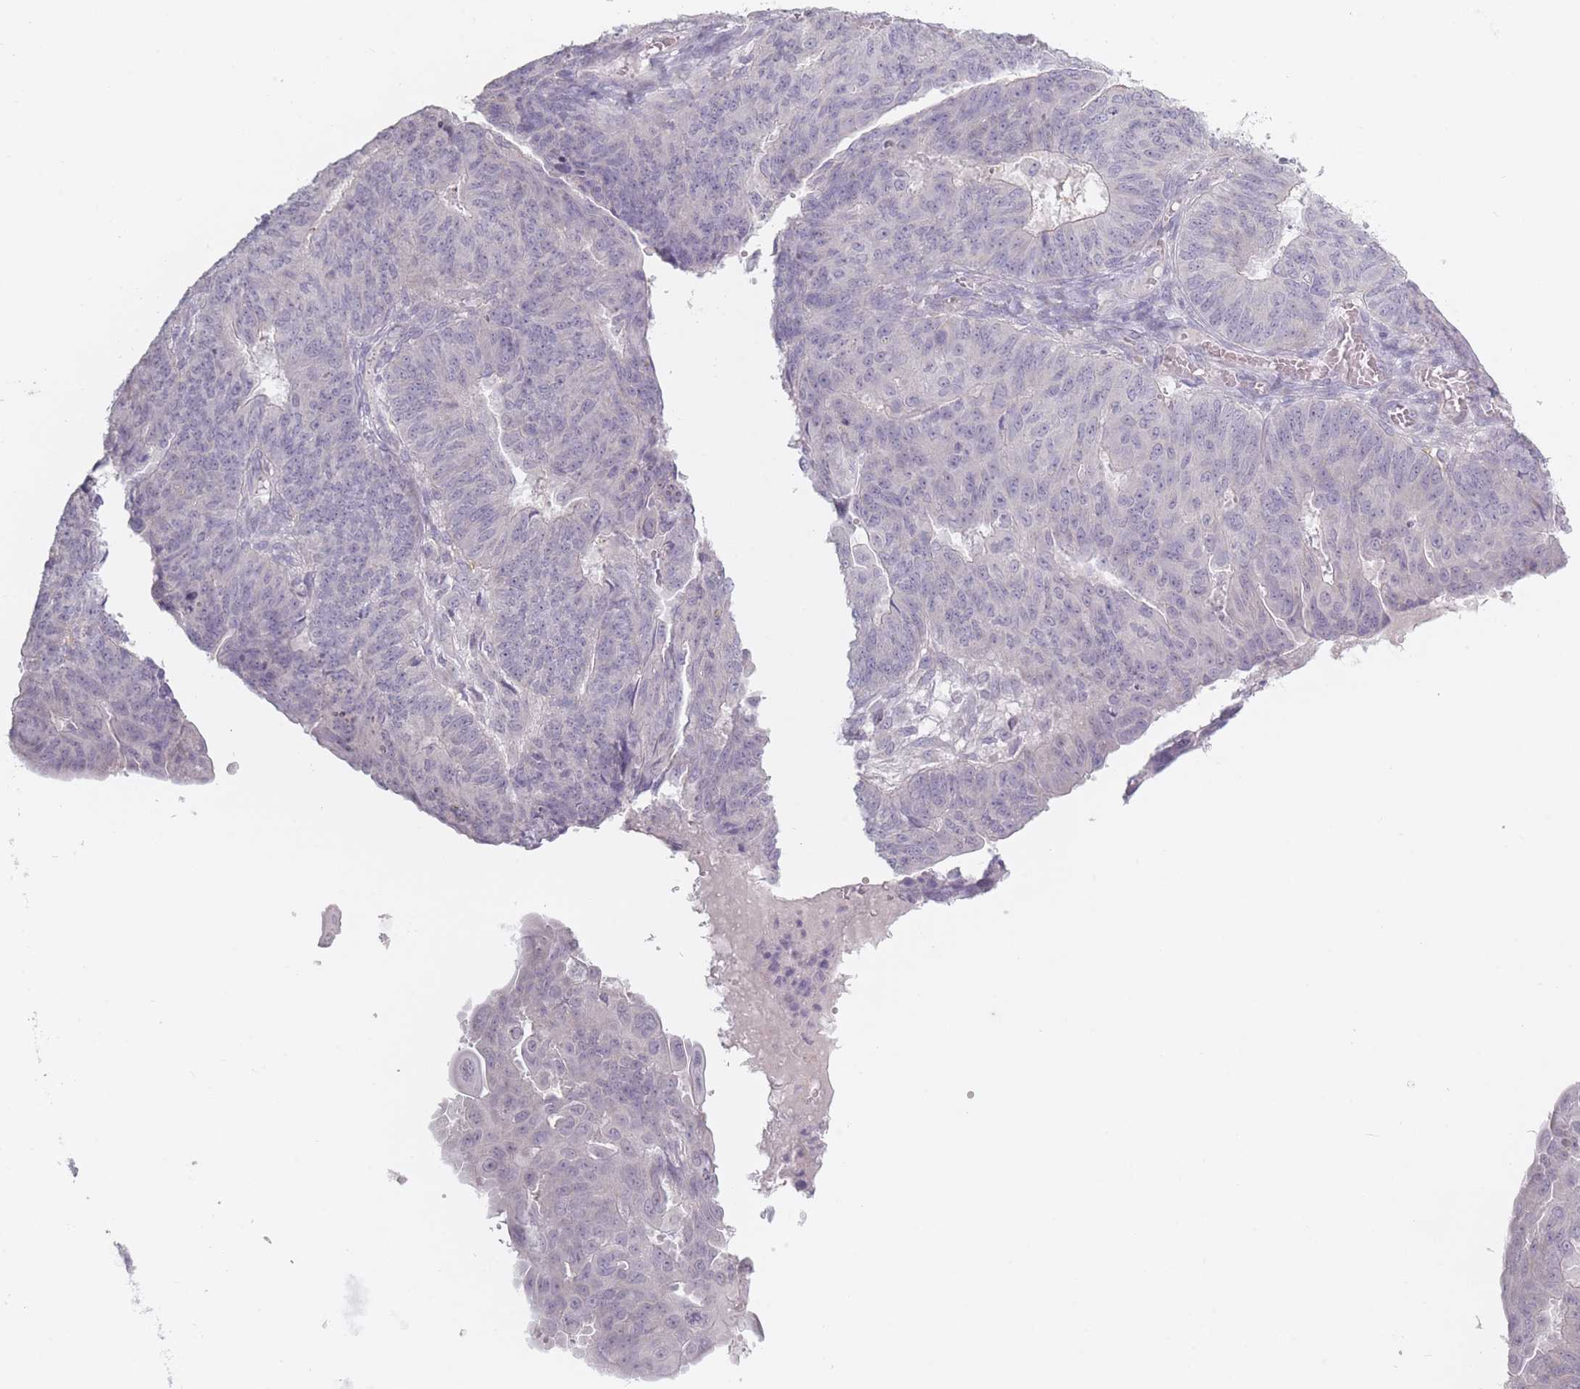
{"staining": {"intensity": "negative", "quantity": "none", "location": "none"}, "tissue": "endometrial cancer", "cell_type": "Tumor cells", "image_type": "cancer", "snomed": [{"axis": "morphology", "description": "Adenocarcinoma, NOS"}, {"axis": "topography", "description": "Endometrium"}], "caption": "Endometrial cancer (adenocarcinoma) was stained to show a protein in brown. There is no significant staining in tumor cells.", "gene": "RASL10B", "patient": {"sex": "female", "age": 32}}